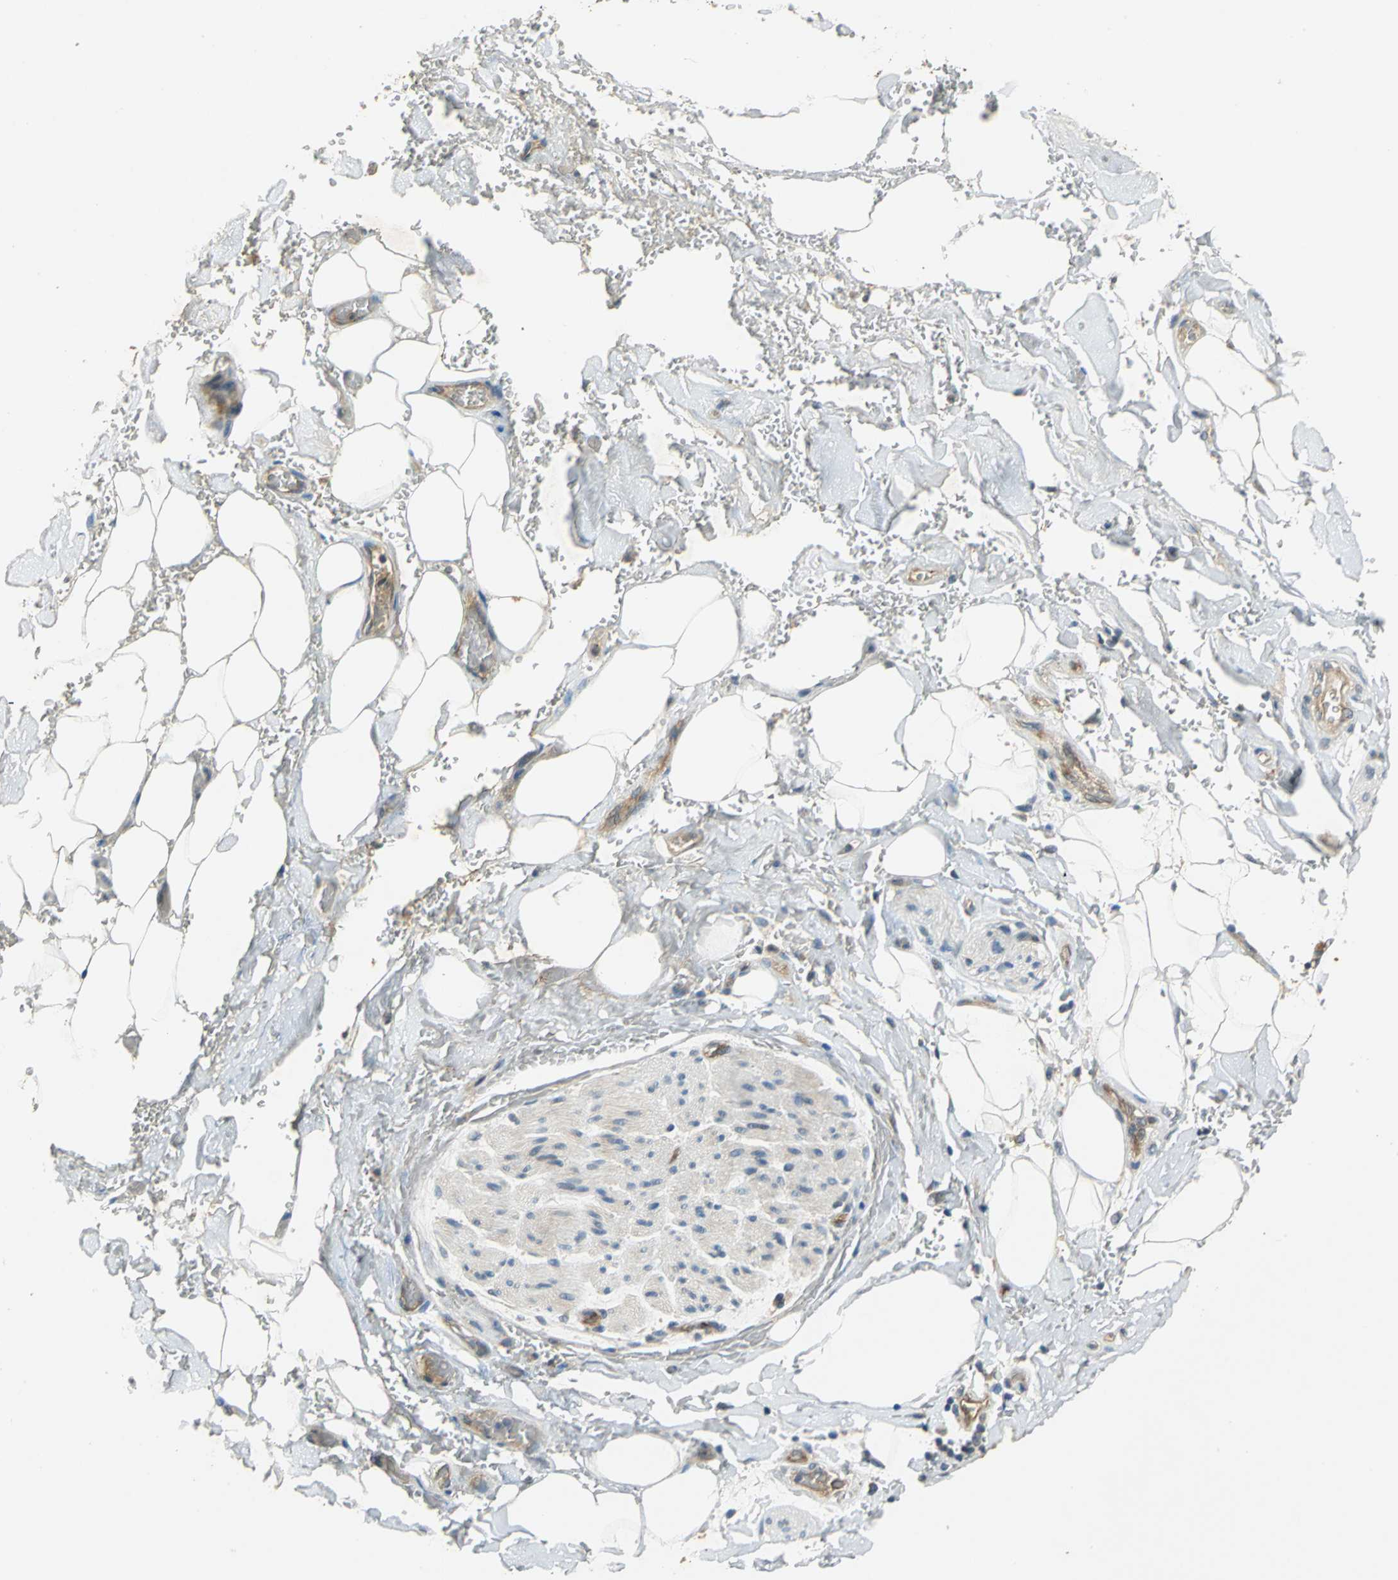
{"staining": {"intensity": "negative", "quantity": "none", "location": "none"}, "tissue": "adipose tissue", "cell_type": "Adipocytes", "image_type": "normal", "snomed": [{"axis": "morphology", "description": "Normal tissue, NOS"}, {"axis": "morphology", "description": "Cholangiocarcinoma"}, {"axis": "topography", "description": "Liver"}, {"axis": "topography", "description": "Peripheral nerve tissue"}], "caption": "An image of adipose tissue stained for a protein exhibits no brown staining in adipocytes. (Stains: DAB immunohistochemistry with hematoxylin counter stain, Microscopy: brightfield microscopy at high magnification).", "gene": "EMCN", "patient": {"sex": "male", "age": 50}}